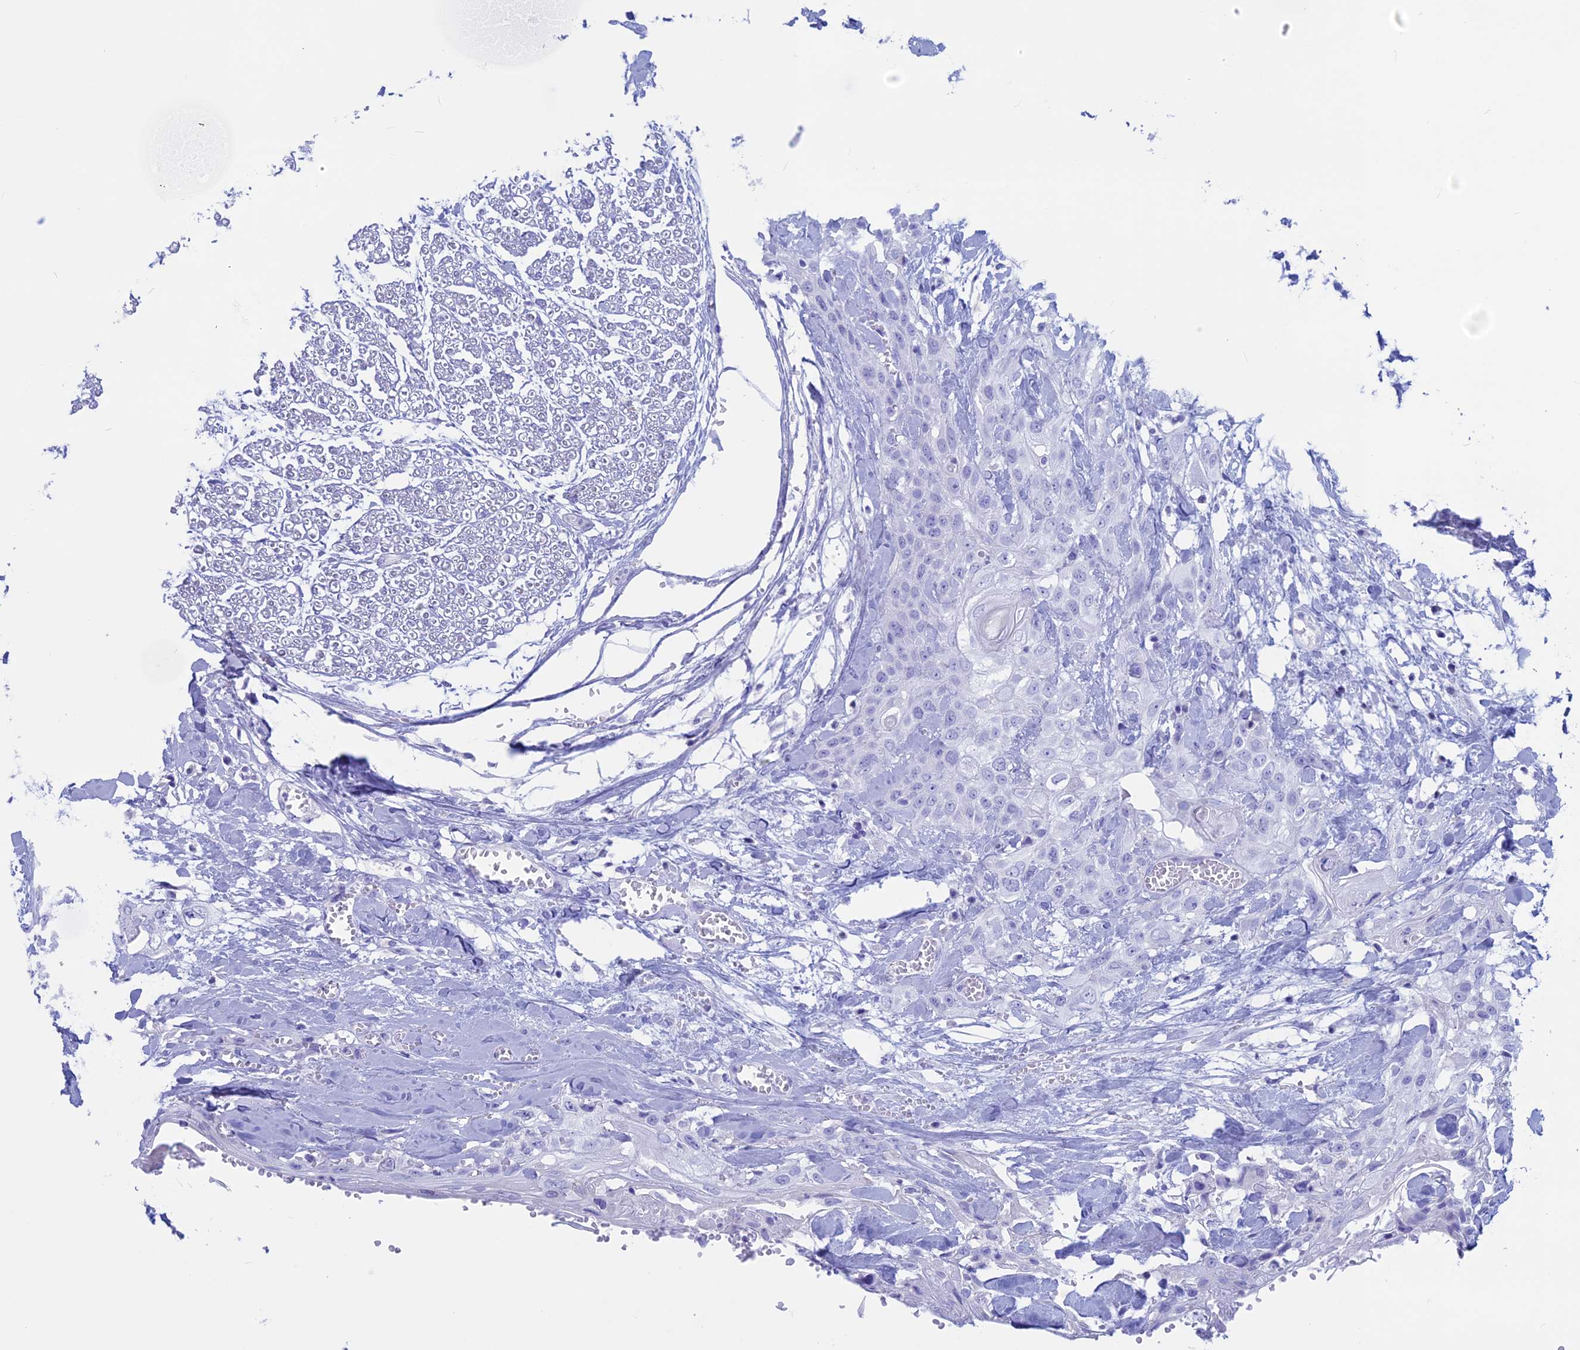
{"staining": {"intensity": "negative", "quantity": "none", "location": "none"}, "tissue": "head and neck cancer", "cell_type": "Tumor cells", "image_type": "cancer", "snomed": [{"axis": "morphology", "description": "Squamous cell carcinoma, NOS"}, {"axis": "topography", "description": "Head-Neck"}], "caption": "The photomicrograph exhibits no significant positivity in tumor cells of head and neck cancer.", "gene": "RP1", "patient": {"sex": "female", "age": 43}}